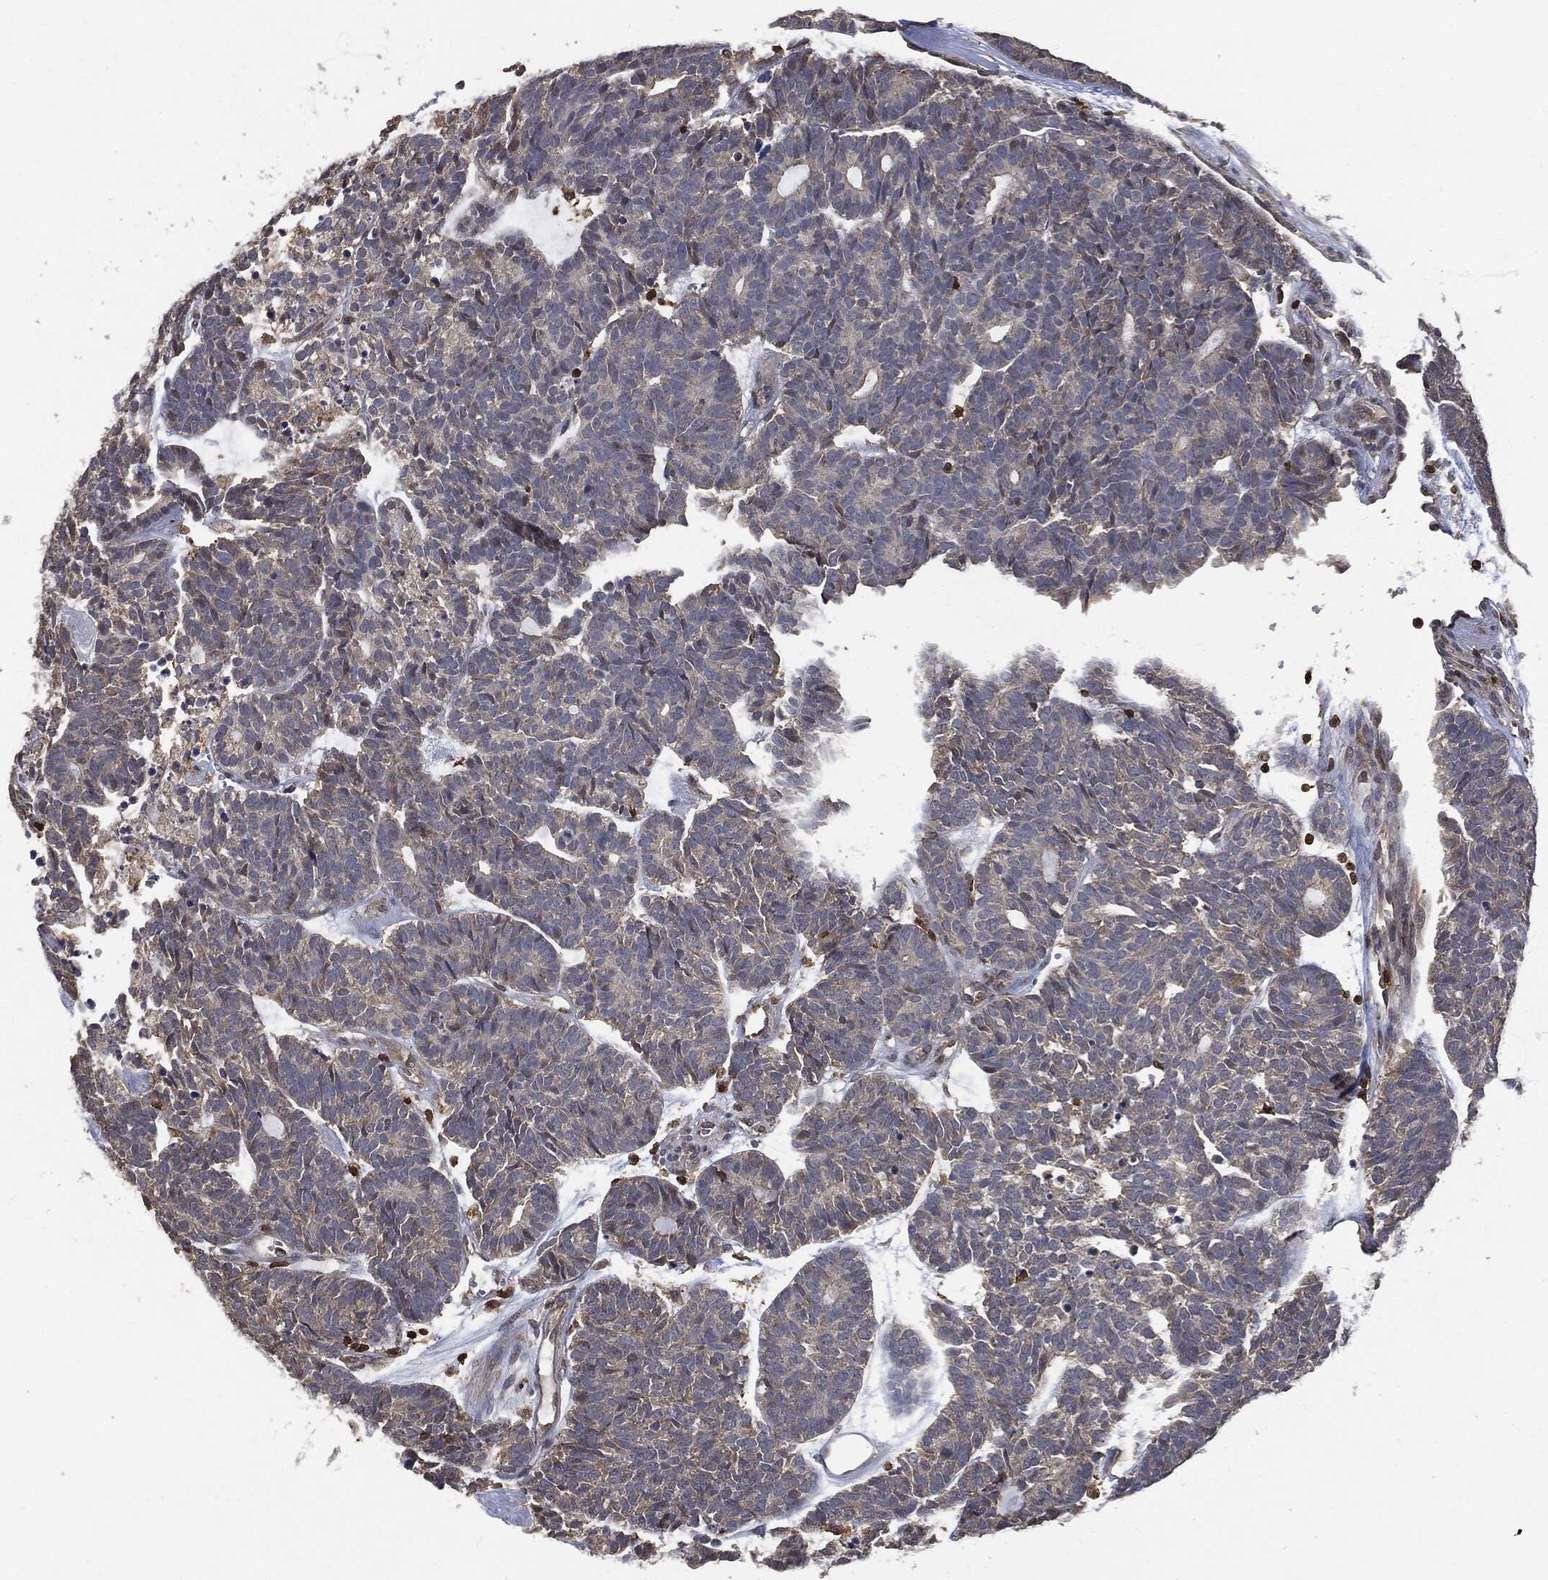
{"staining": {"intensity": "negative", "quantity": "none", "location": "none"}, "tissue": "head and neck cancer", "cell_type": "Tumor cells", "image_type": "cancer", "snomed": [{"axis": "morphology", "description": "Adenocarcinoma, NOS"}, {"axis": "topography", "description": "Head-Neck"}], "caption": "Head and neck adenocarcinoma stained for a protein using immunohistochemistry reveals no staining tumor cells.", "gene": "PSMB10", "patient": {"sex": "female", "age": 81}}